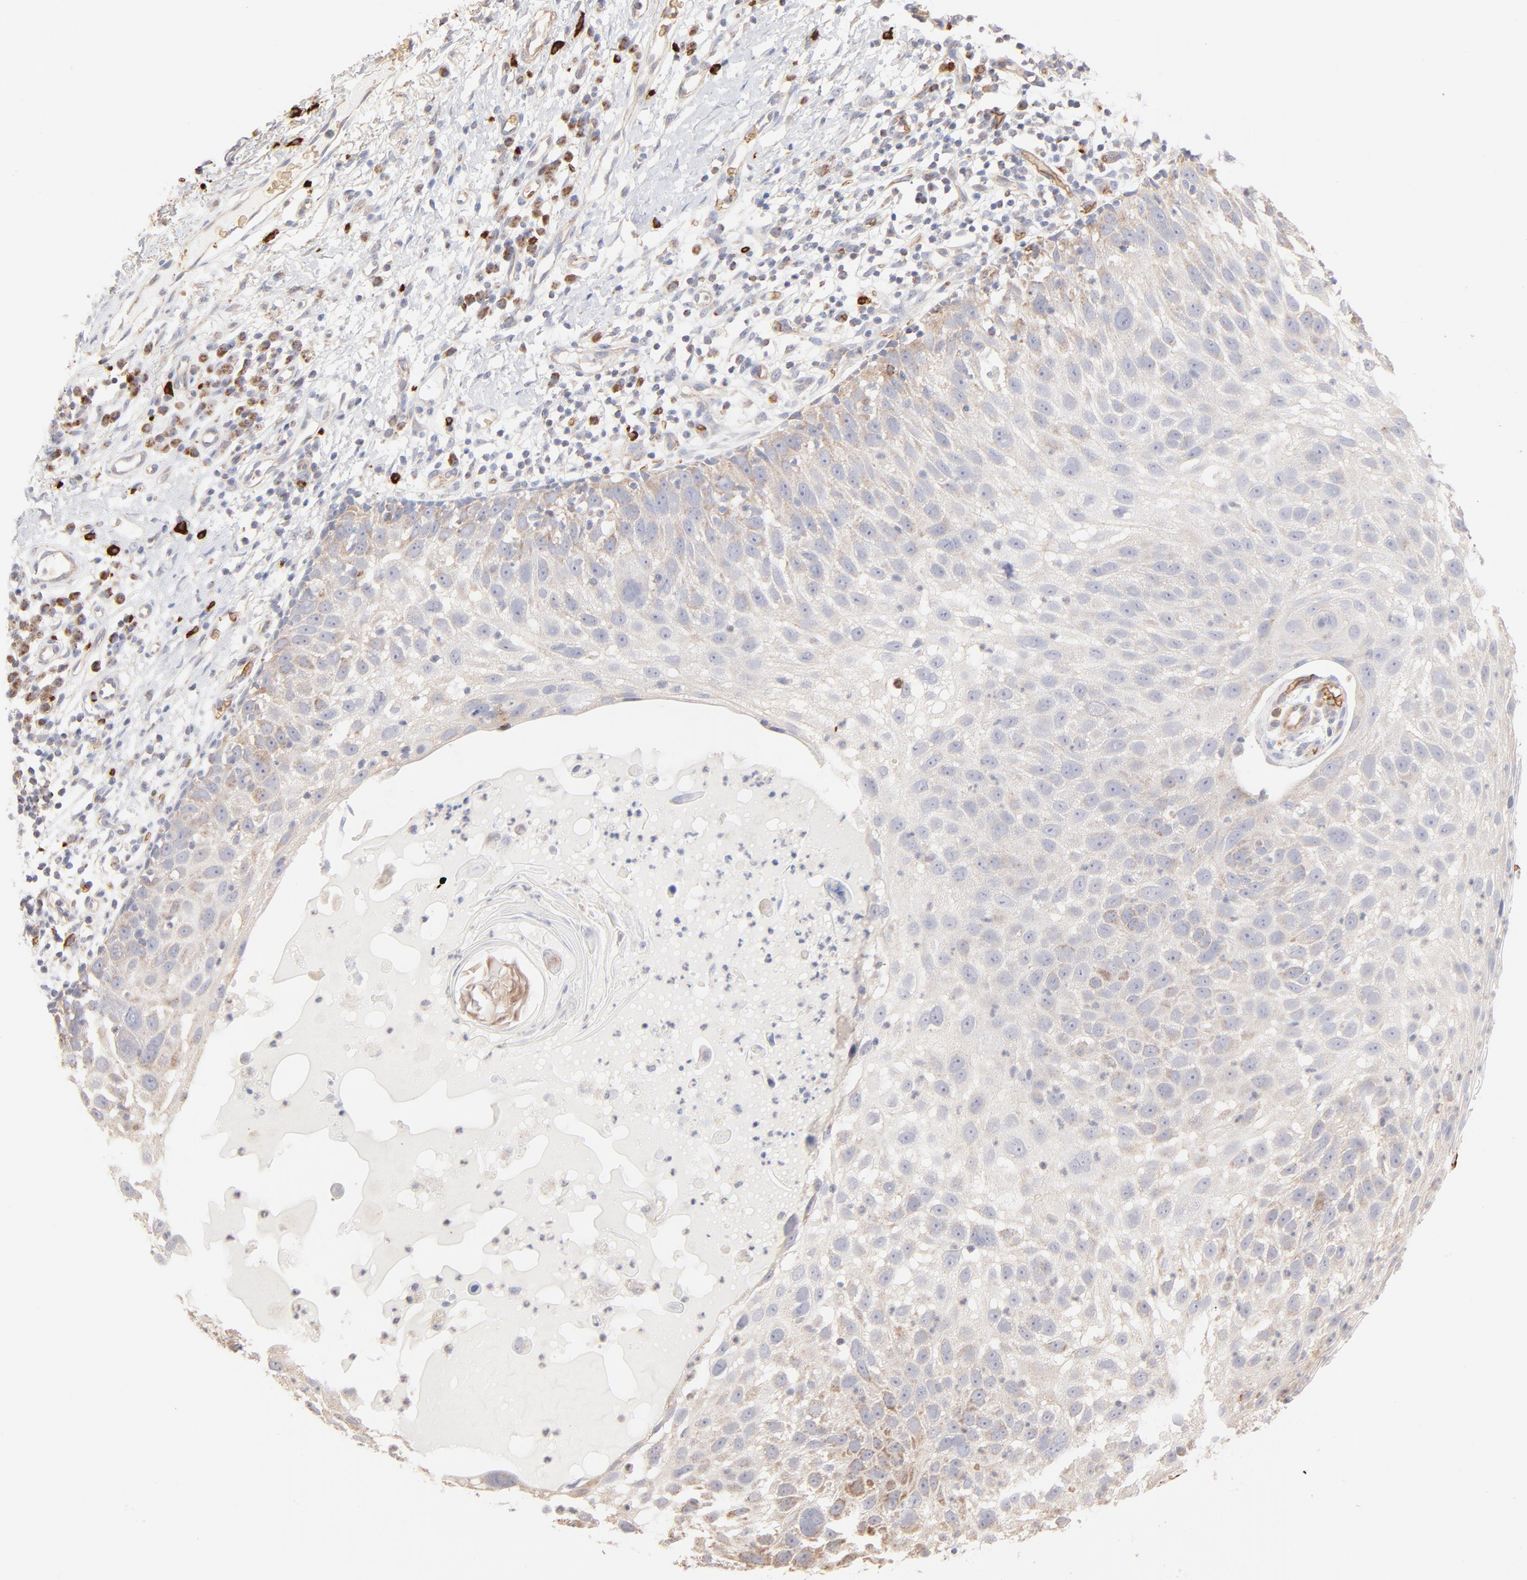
{"staining": {"intensity": "weak", "quantity": "<25%", "location": "cytoplasmic/membranous"}, "tissue": "skin cancer", "cell_type": "Tumor cells", "image_type": "cancer", "snomed": [{"axis": "morphology", "description": "Squamous cell carcinoma, NOS"}, {"axis": "topography", "description": "Skin"}], "caption": "Skin cancer (squamous cell carcinoma) was stained to show a protein in brown. There is no significant staining in tumor cells.", "gene": "SPTB", "patient": {"sex": "male", "age": 87}}